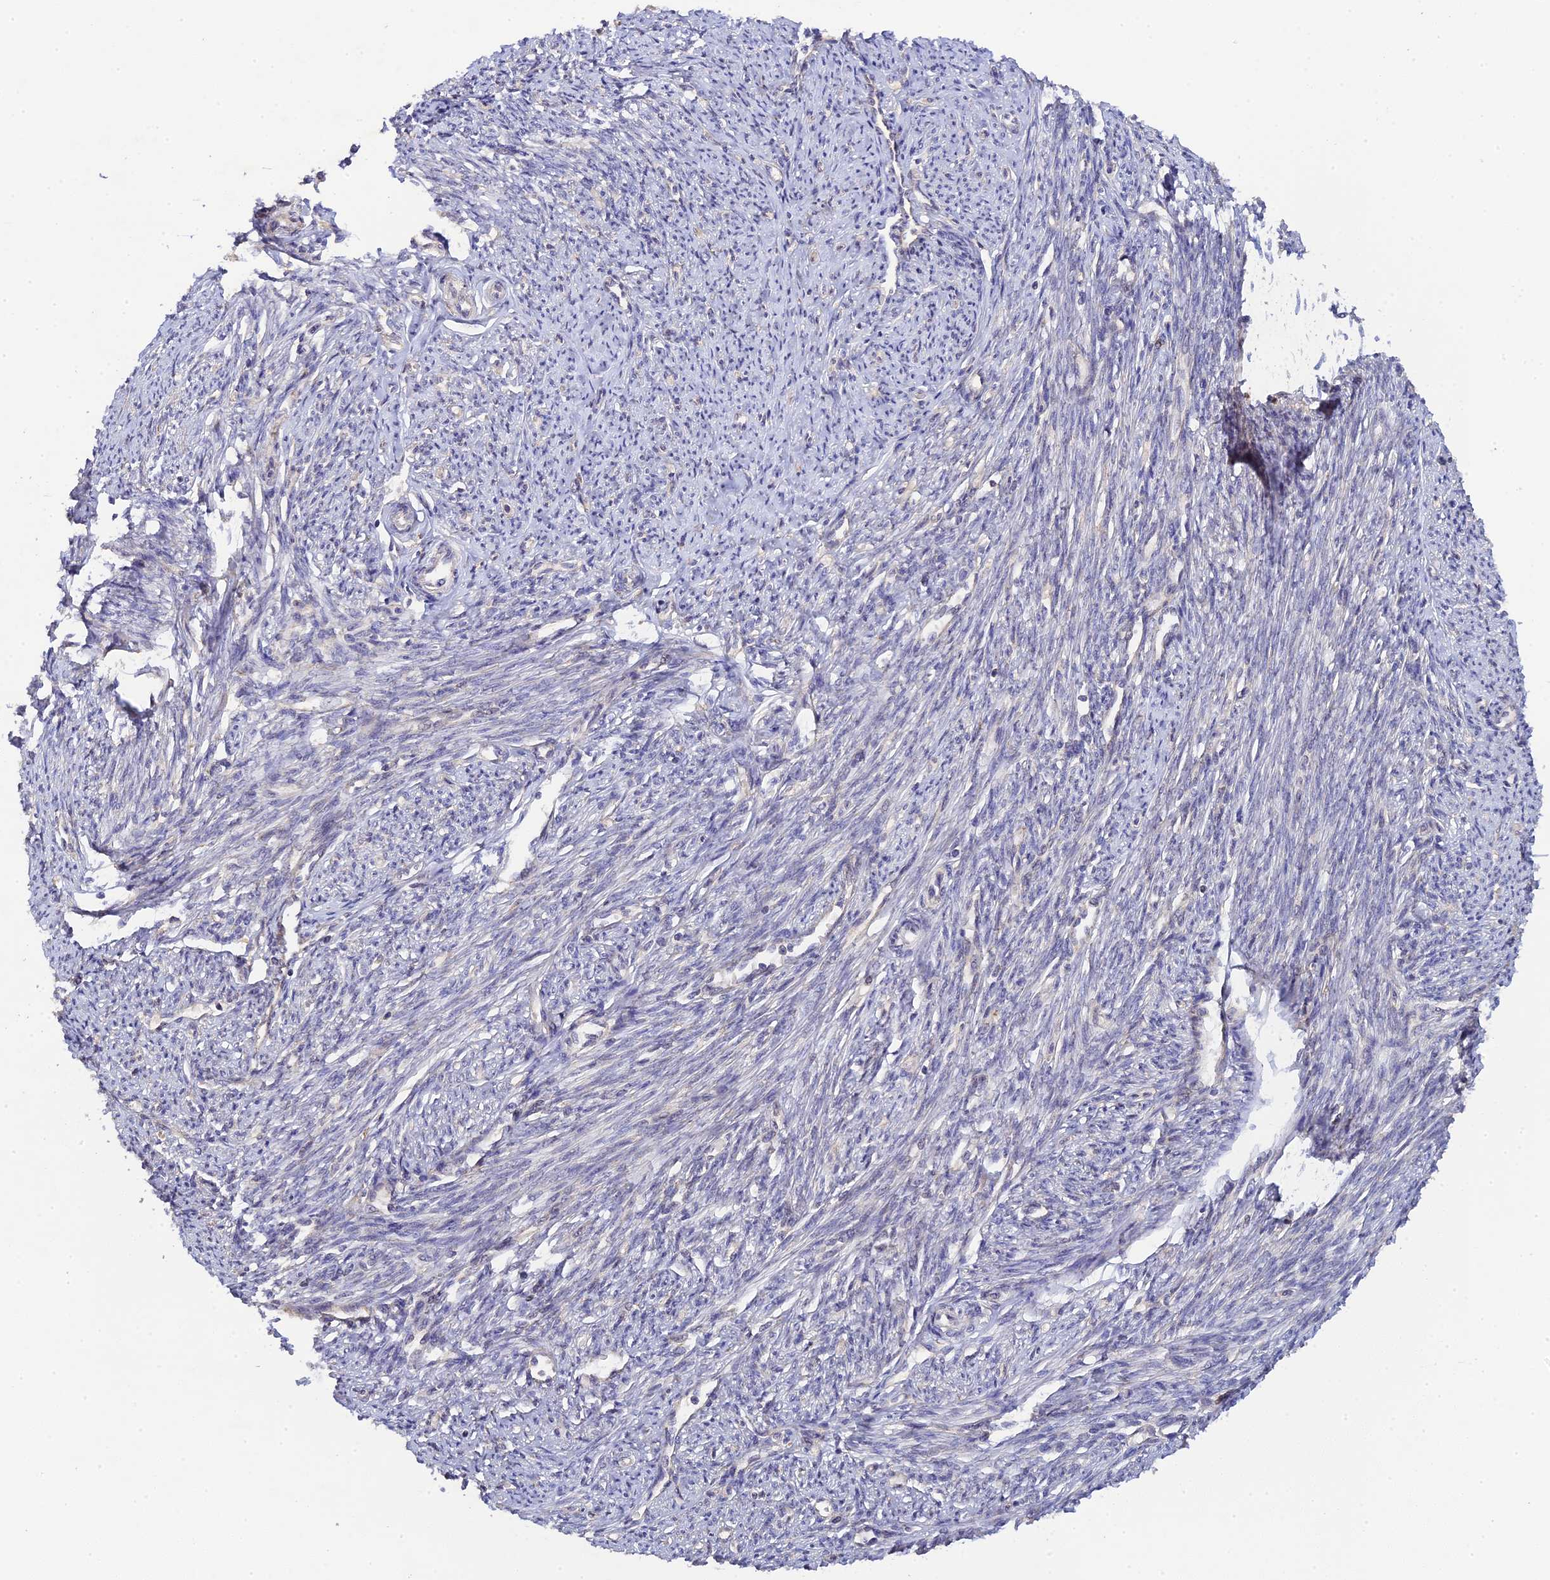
{"staining": {"intensity": "weak", "quantity": "25%-75%", "location": "cytoplasmic/membranous"}, "tissue": "smooth muscle", "cell_type": "Smooth muscle cells", "image_type": "normal", "snomed": [{"axis": "morphology", "description": "Normal tissue, NOS"}, {"axis": "topography", "description": "Smooth muscle"}, {"axis": "topography", "description": "Uterus"}], "caption": "An image of smooth muscle stained for a protein demonstrates weak cytoplasmic/membranous brown staining in smooth muscle cells.", "gene": "P3H3", "patient": {"sex": "female", "age": 59}}